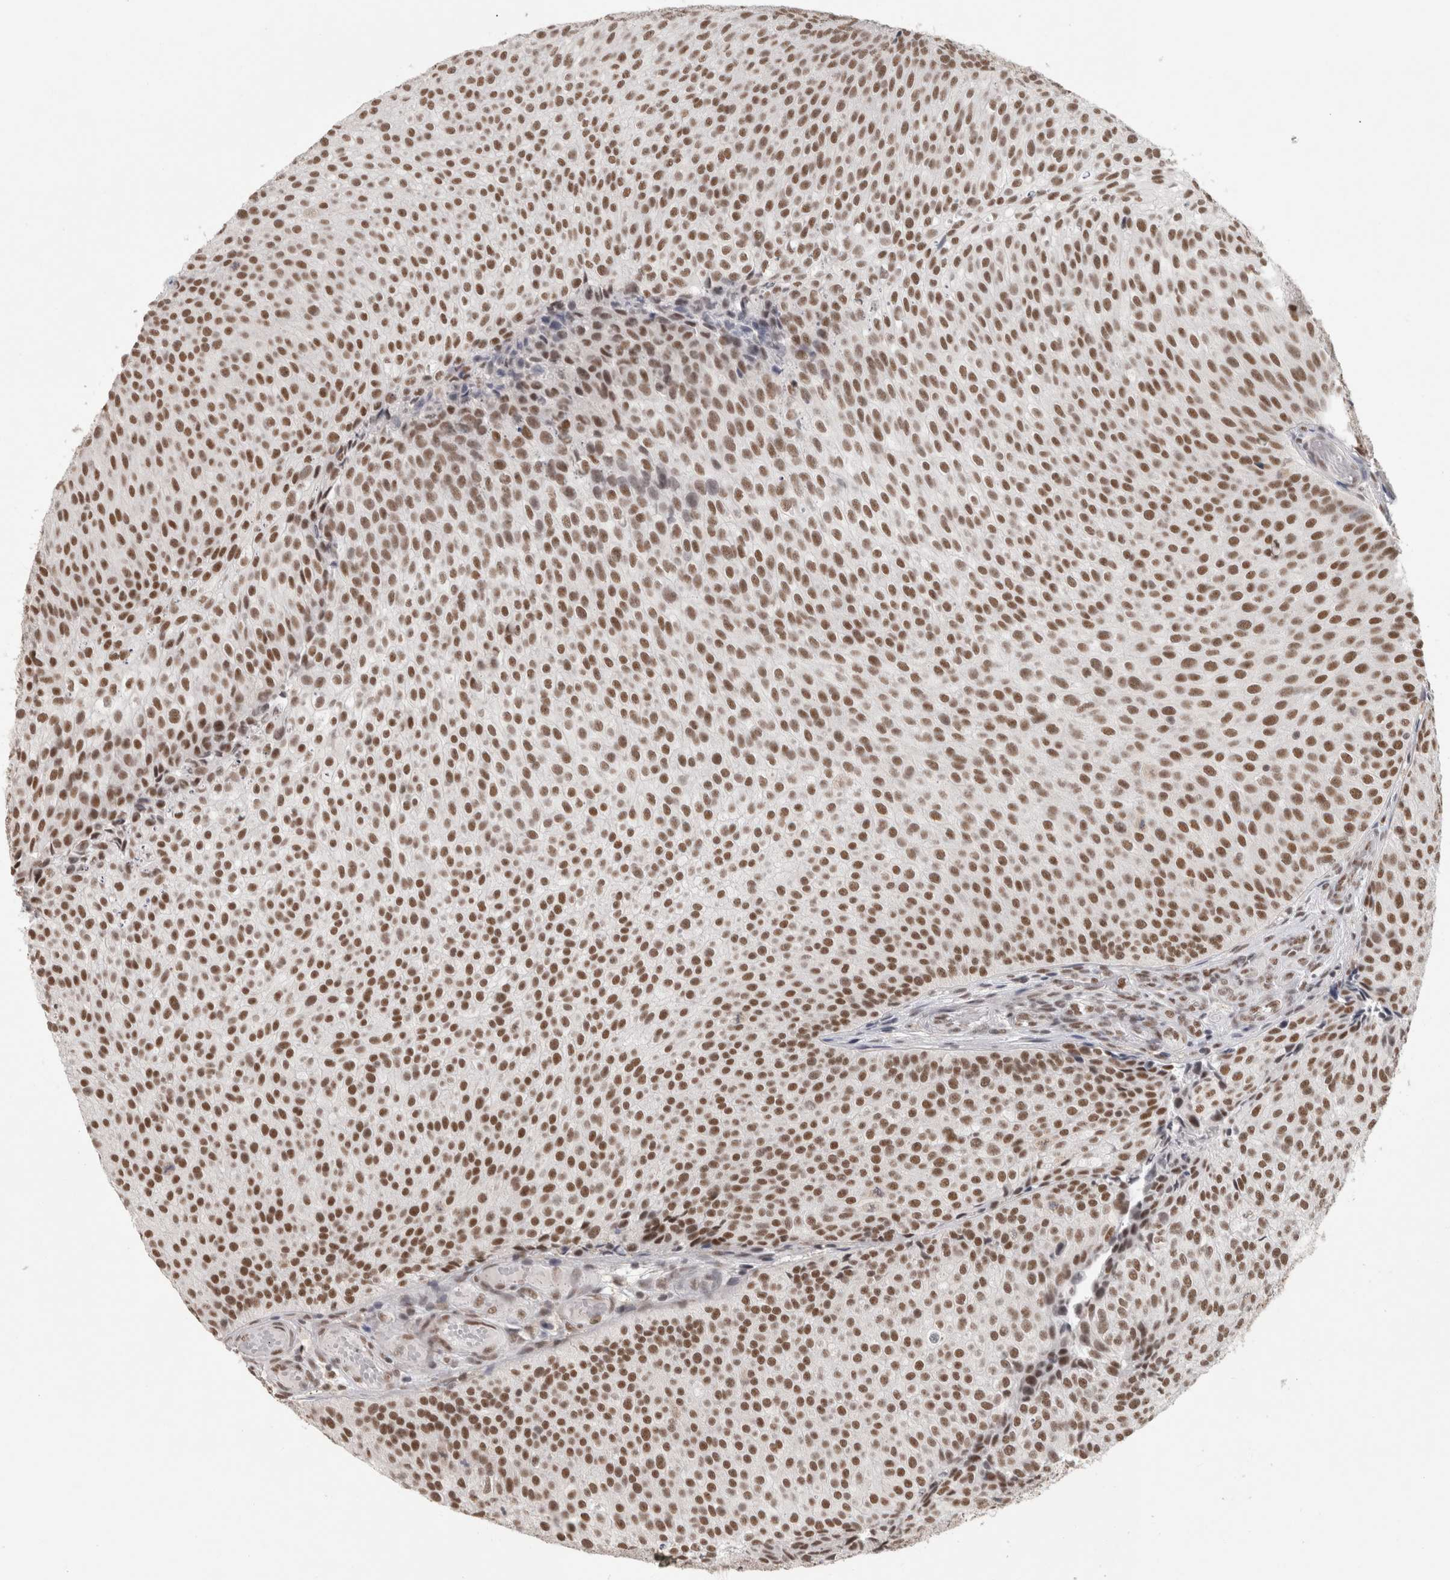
{"staining": {"intensity": "moderate", "quantity": ">75%", "location": "nuclear"}, "tissue": "urothelial cancer", "cell_type": "Tumor cells", "image_type": "cancer", "snomed": [{"axis": "morphology", "description": "Urothelial carcinoma, Low grade"}, {"axis": "topography", "description": "Urinary bladder"}], "caption": "High-power microscopy captured an immunohistochemistry micrograph of low-grade urothelial carcinoma, revealing moderate nuclear positivity in approximately >75% of tumor cells.", "gene": "ZNF830", "patient": {"sex": "male", "age": 86}}